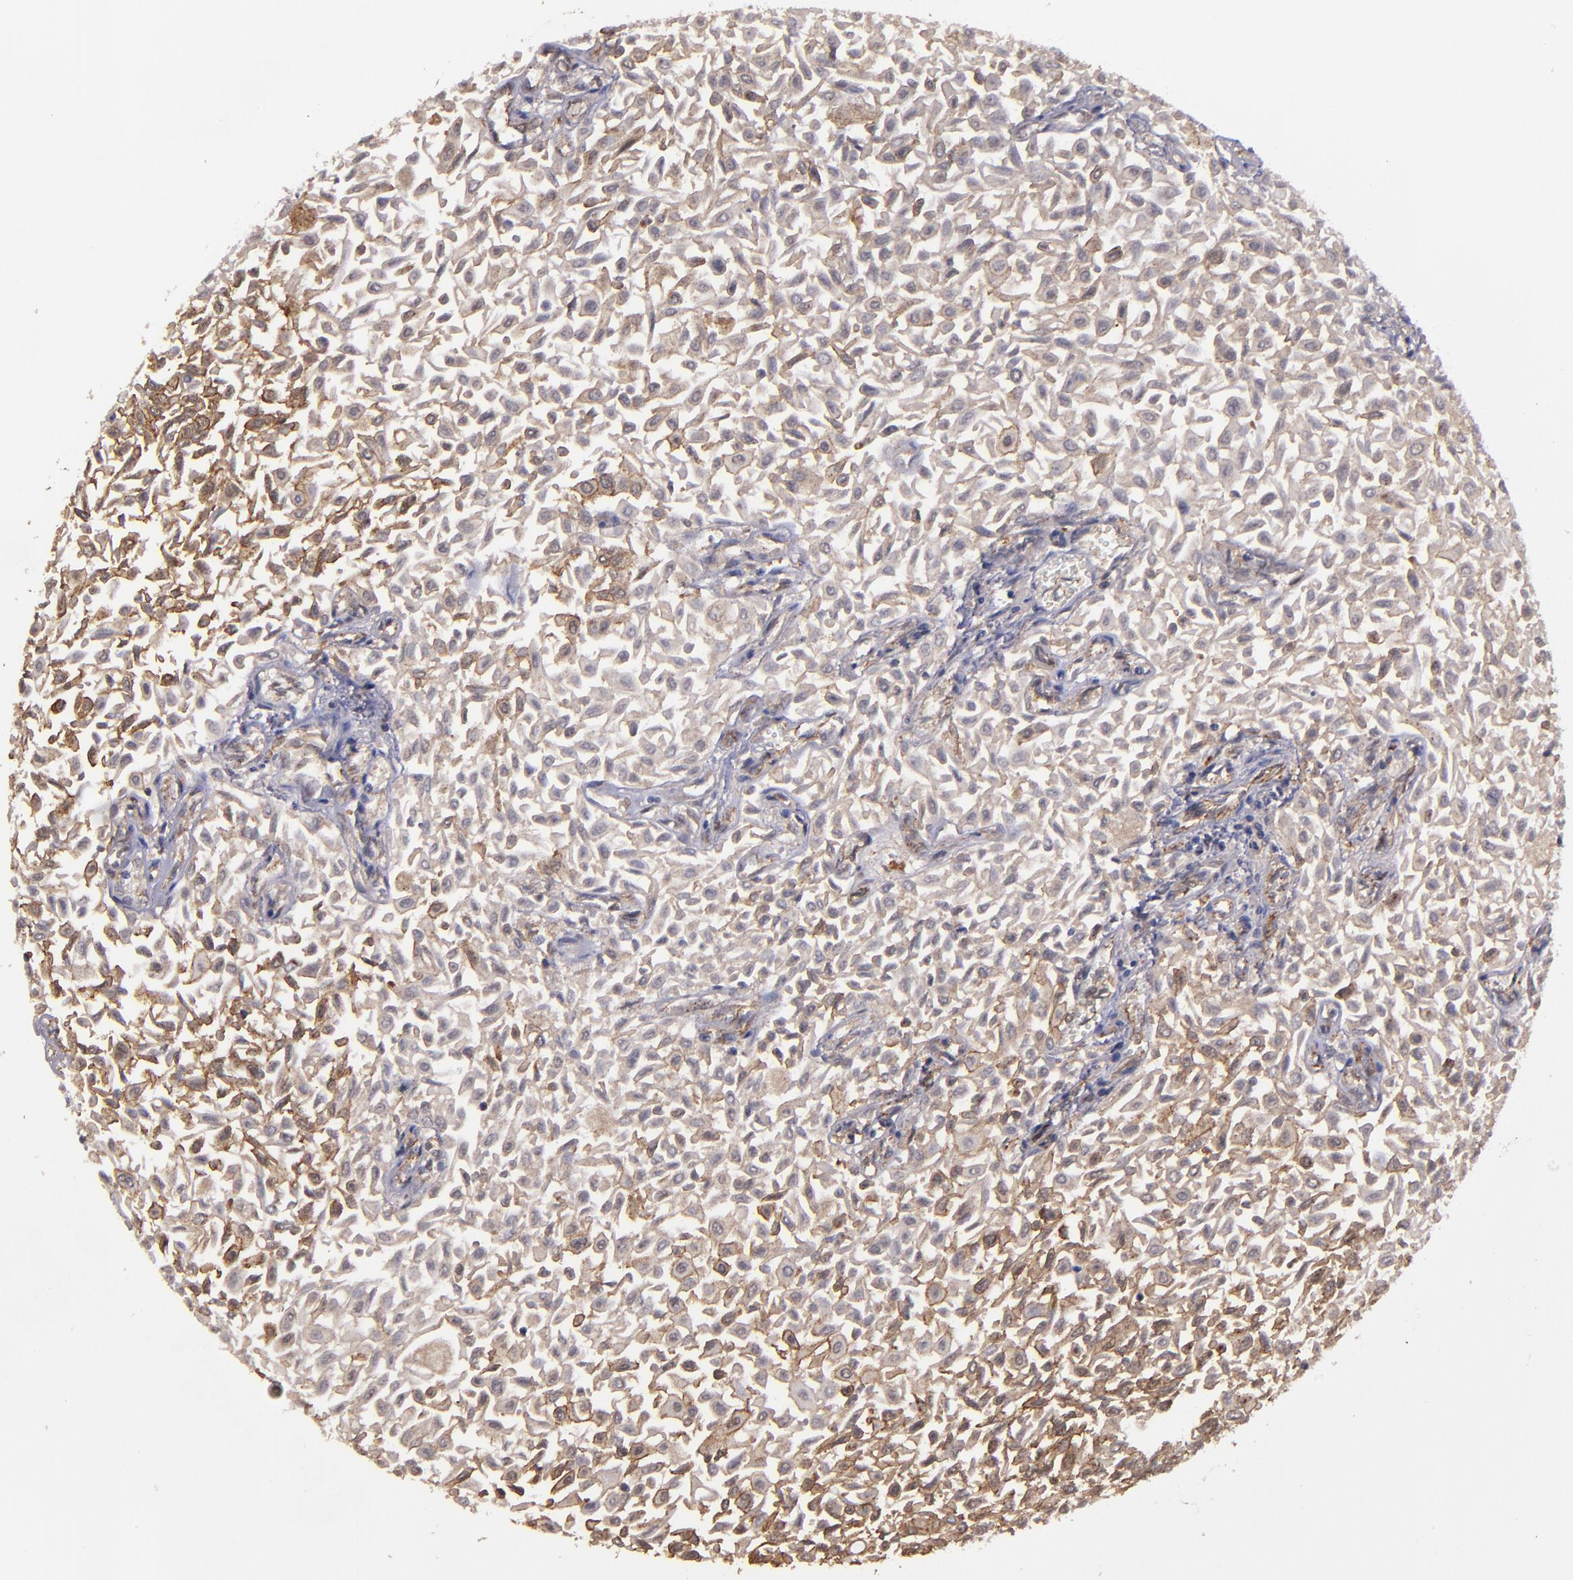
{"staining": {"intensity": "moderate", "quantity": ">75%", "location": "cytoplasmic/membranous"}, "tissue": "urothelial cancer", "cell_type": "Tumor cells", "image_type": "cancer", "snomed": [{"axis": "morphology", "description": "Urothelial carcinoma, Low grade"}, {"axis": "topography", "description": "Urinary bladder"}], "caption": "An image of human urothelial cancer stained for a protein exhibits moderate cytoplasmic/membranous brown staining in tumor cells.", "gene": "SIPA1L1", "patient": {"sex": "male", "age": 64}}